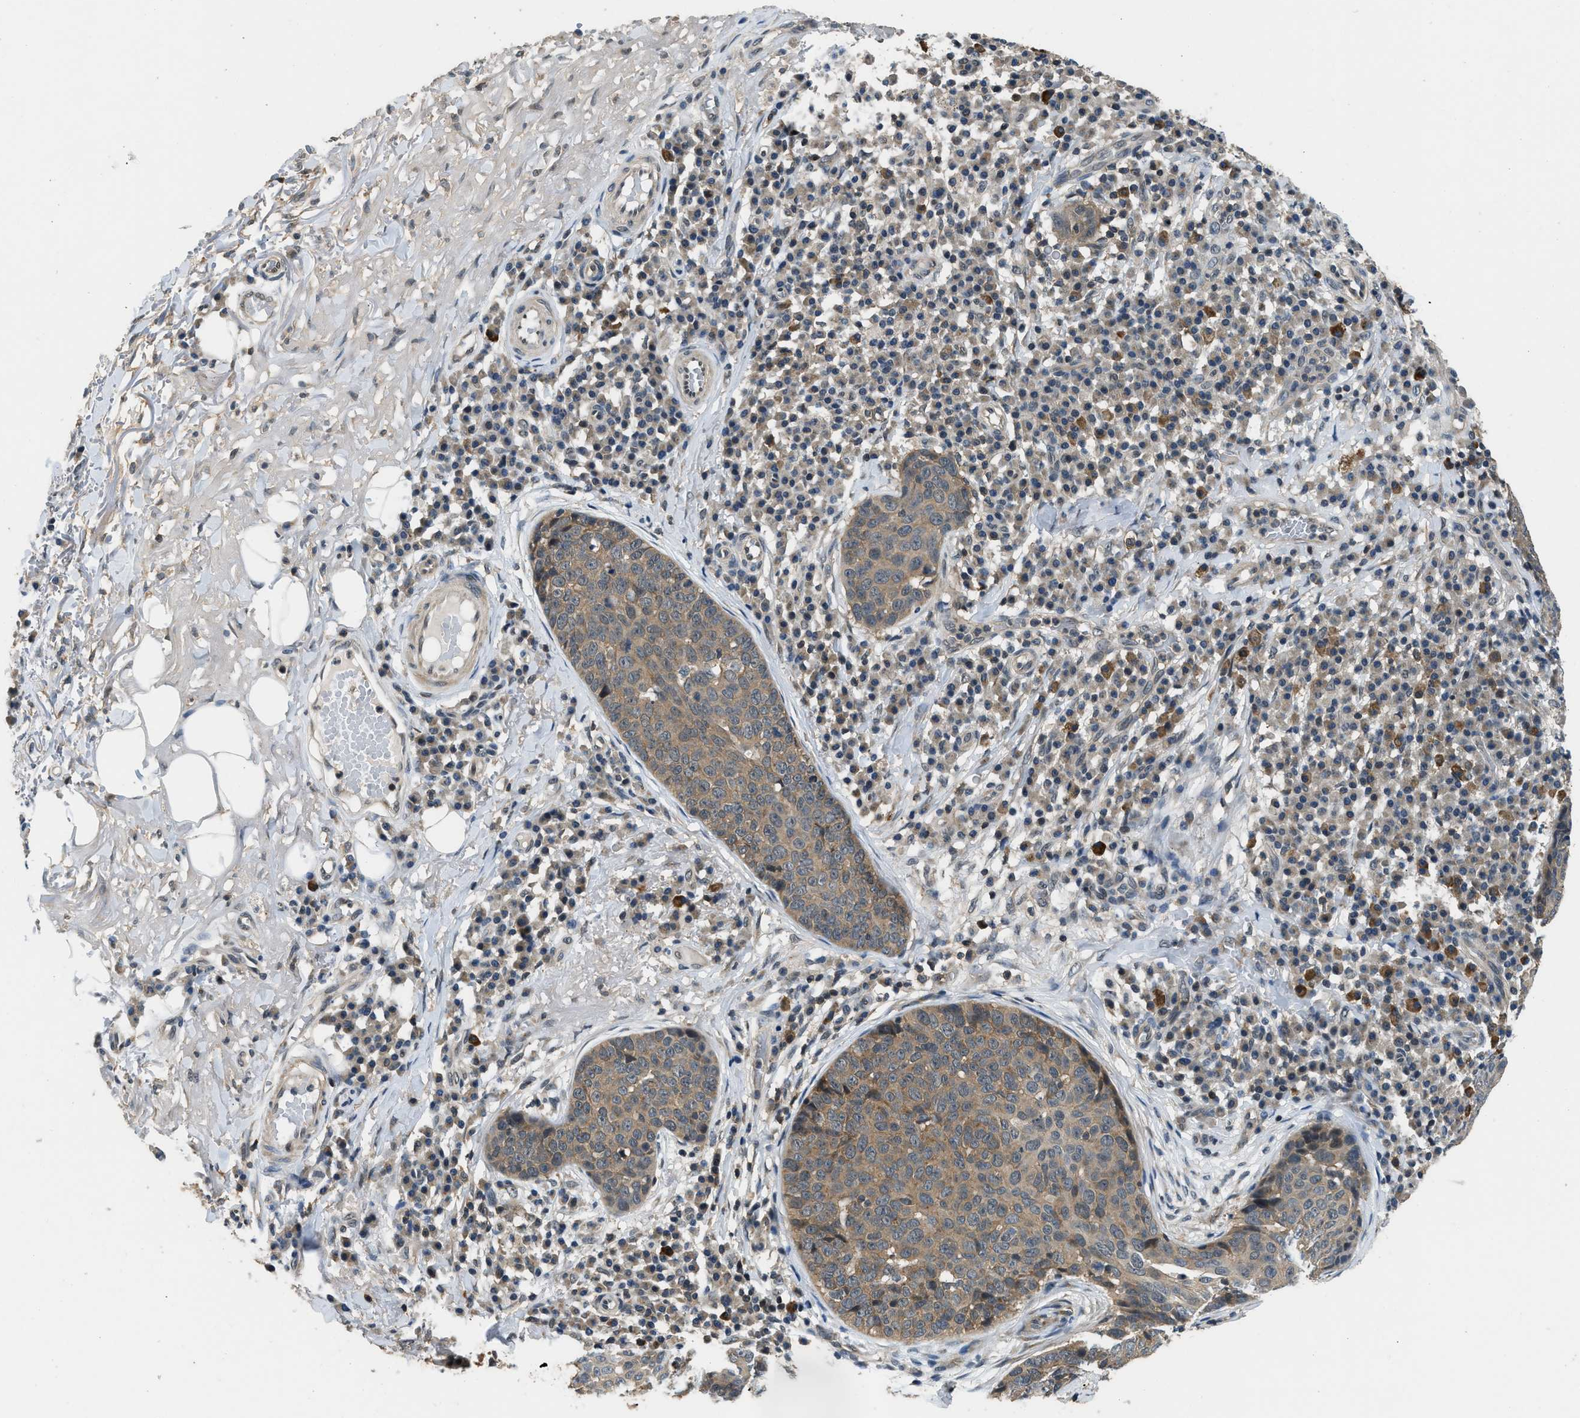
{"staining": {"intensity": "moderate", "quantity": ">75%", "location": "cytoplasmic/membranous"}, "tissue": "skin cancer", "cell_type": "Tumor cells", "image_type": "cancer", "snomed": [{"axis": "morphology", "description": "Squamous cell carcinoma in situ, NOS"}, {"axis": "morphology", "description": "Squamous cell carcinoma, NOS"}, {"axis": "topography", "description": "Skin"}], "caption": "Human skin cancer (squamous cell carcinoma) stained for a protein (brown) reveals moderate cytoplasmic/membranous positive positivity in about >75% of tumor cells.", "gene": "MTMR1", "patient": {"sex": "male", "age": 93}}